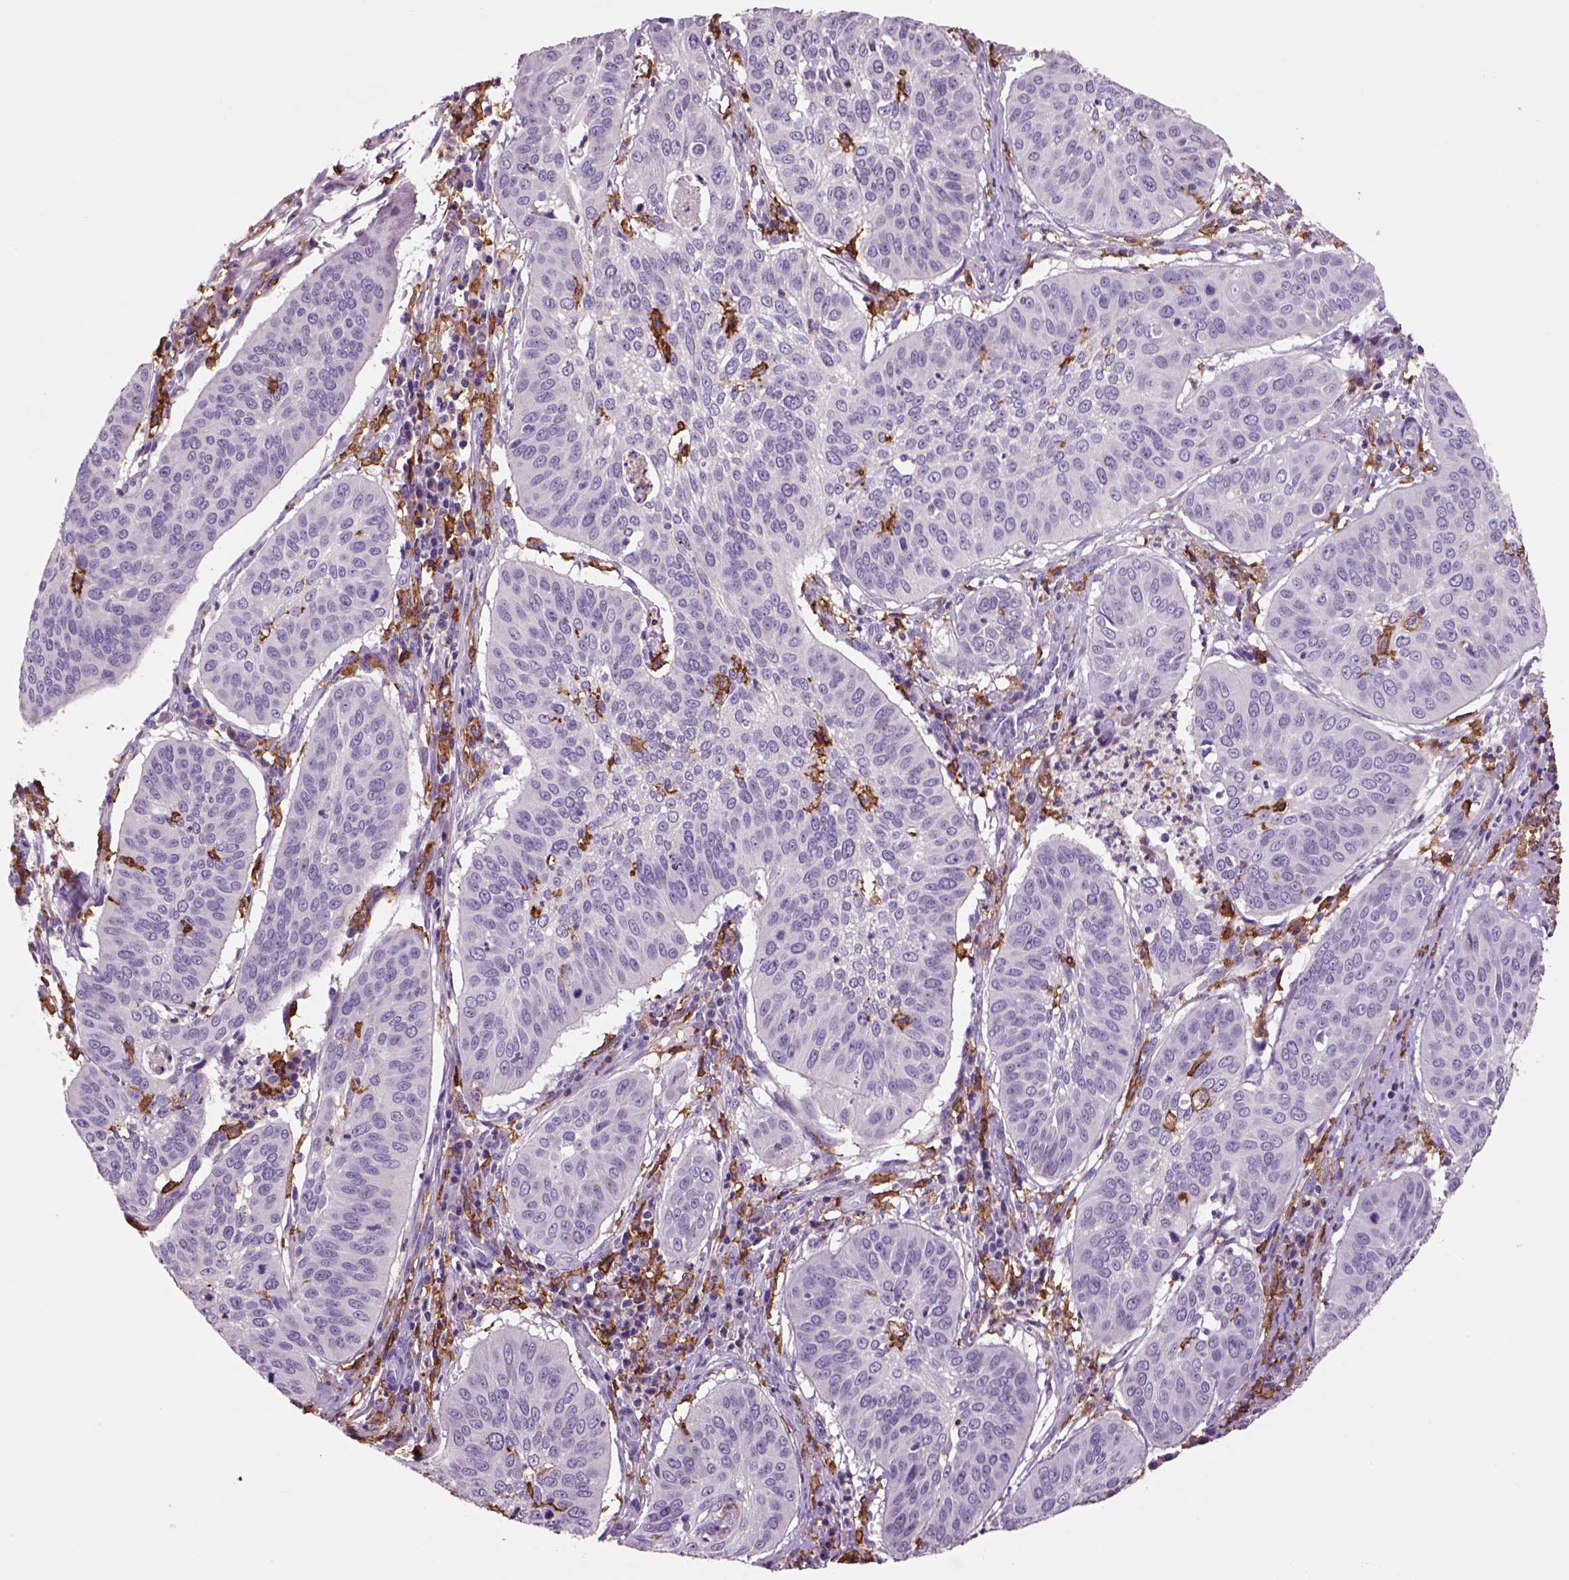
{"staining": {"intensity": "negative", "quantity": "none", "location": "none"}, "tissue": "cervical cancer", "cell_type": "Tumor cells", "image_type": "cancer", "snomed": [{"axis": "morphology", "description": "Normal tissue, NOS"}, {"axis": "morphology", "description": "Squamous cell carcinoma, NOS"}, {"axis": "topography", "description": "Cervix"}], "caption": "DAB (3,3'-diaminobenzidine) immunohistochemical staining of human cervical cancer (squamous cell carcinoma) displays no significant positivity in tumor cells.", "gene": "CD14", "patient": {"sex": "female", "age": 39}}